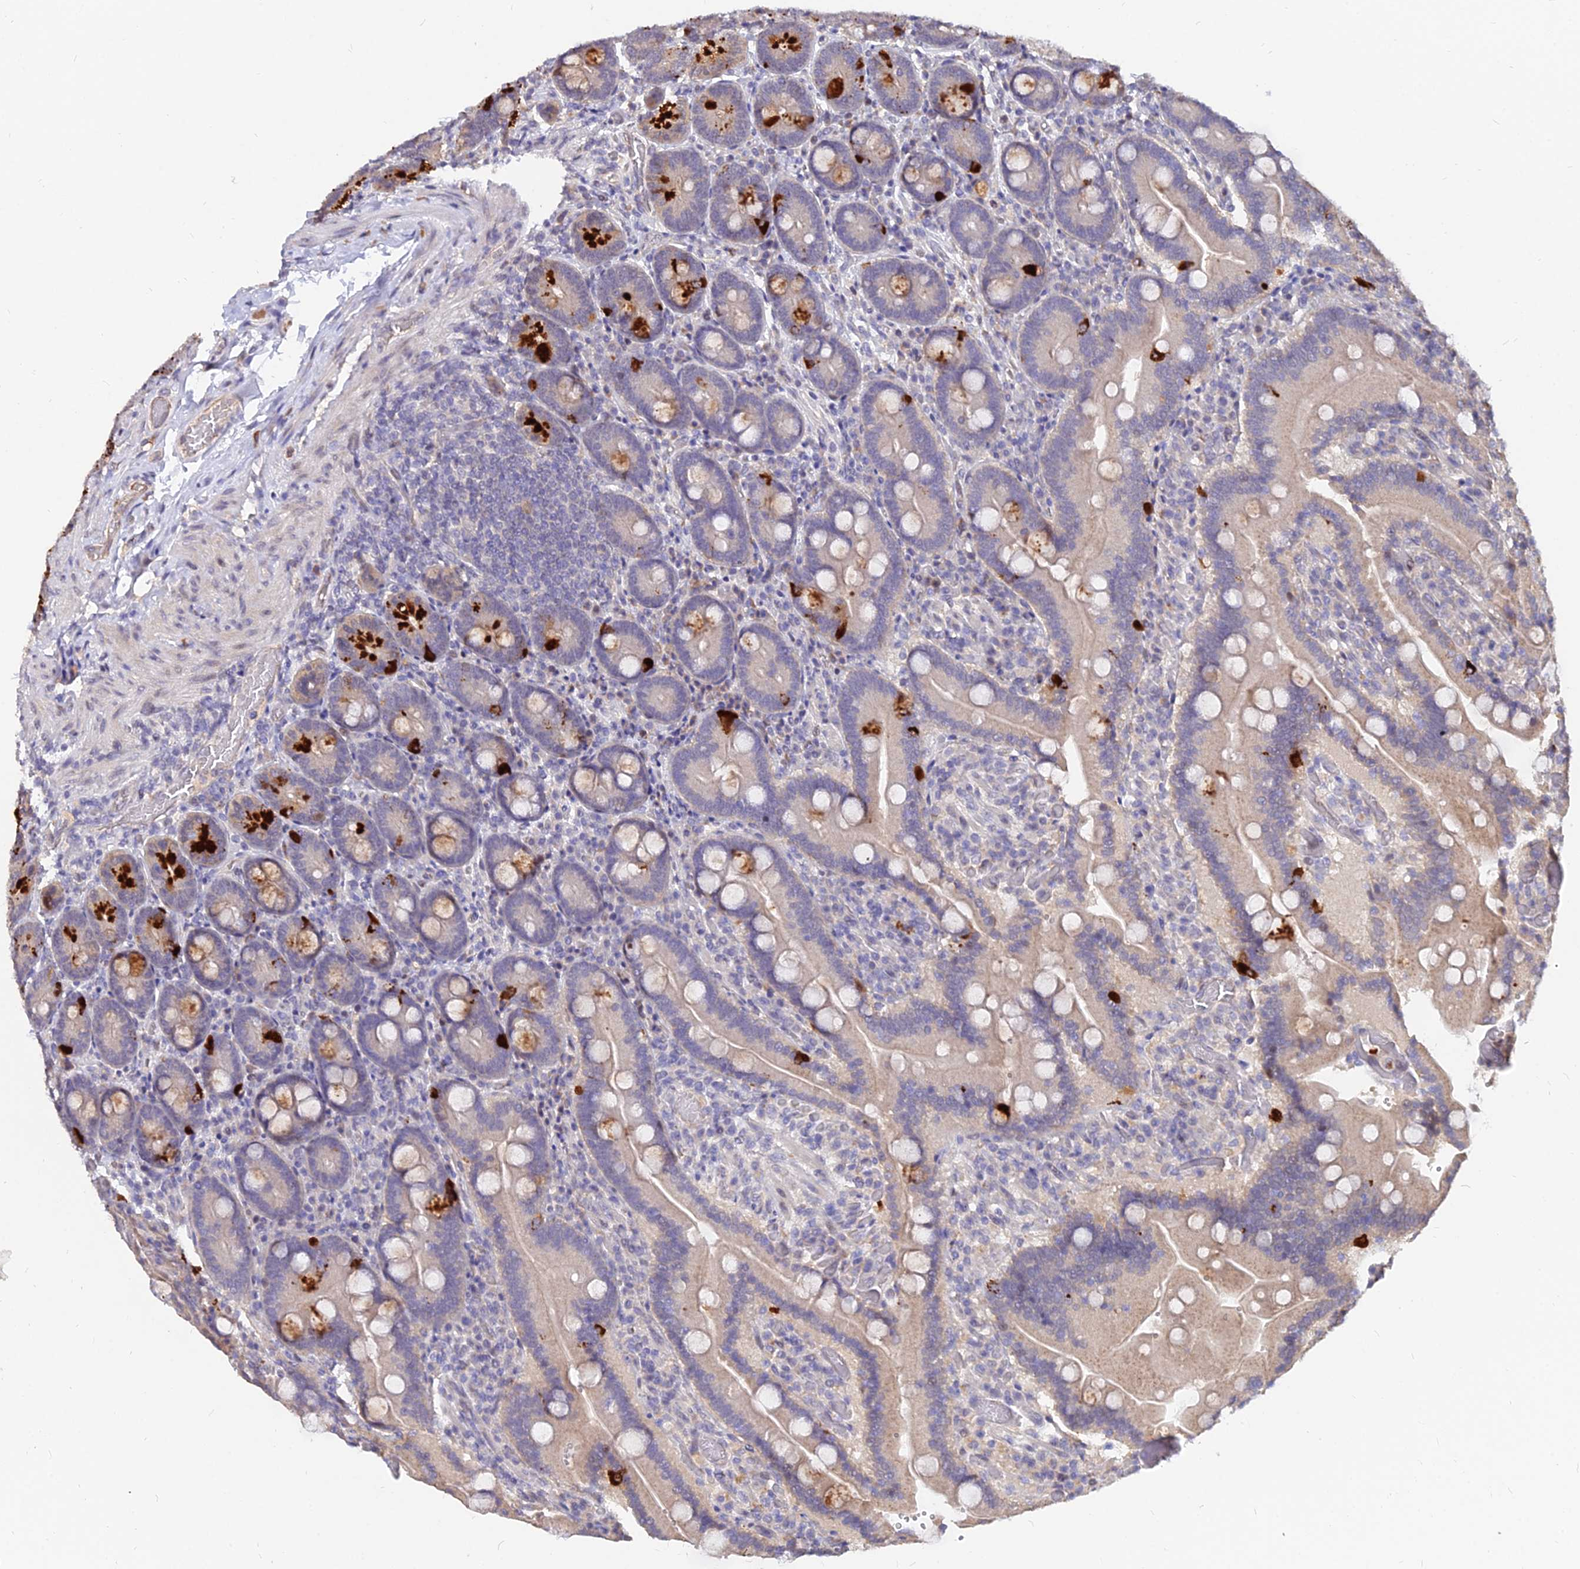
{"staining": {"intensity": "strong", "quantity": "<25%", "location": "cytoplasmic/membranous"}, "tissue": "duodenum", "cell_type": "Glandular cells", "image_type": "normal", "snomed": [{"axis": "morphology", "description": "Normal tissue, NOS"}, {"axis": "topography", "description": "Duodenum"}], "caption": "High-power microscopy captured an immunohistochemistry (IHC) micrograph of unremarkable duodenum, revealing strong cytoplasmic/membranous staining in about <25% of glandular cells.", "gene": "C11orf68", "patient": {"sex": "female", "age": 62}}